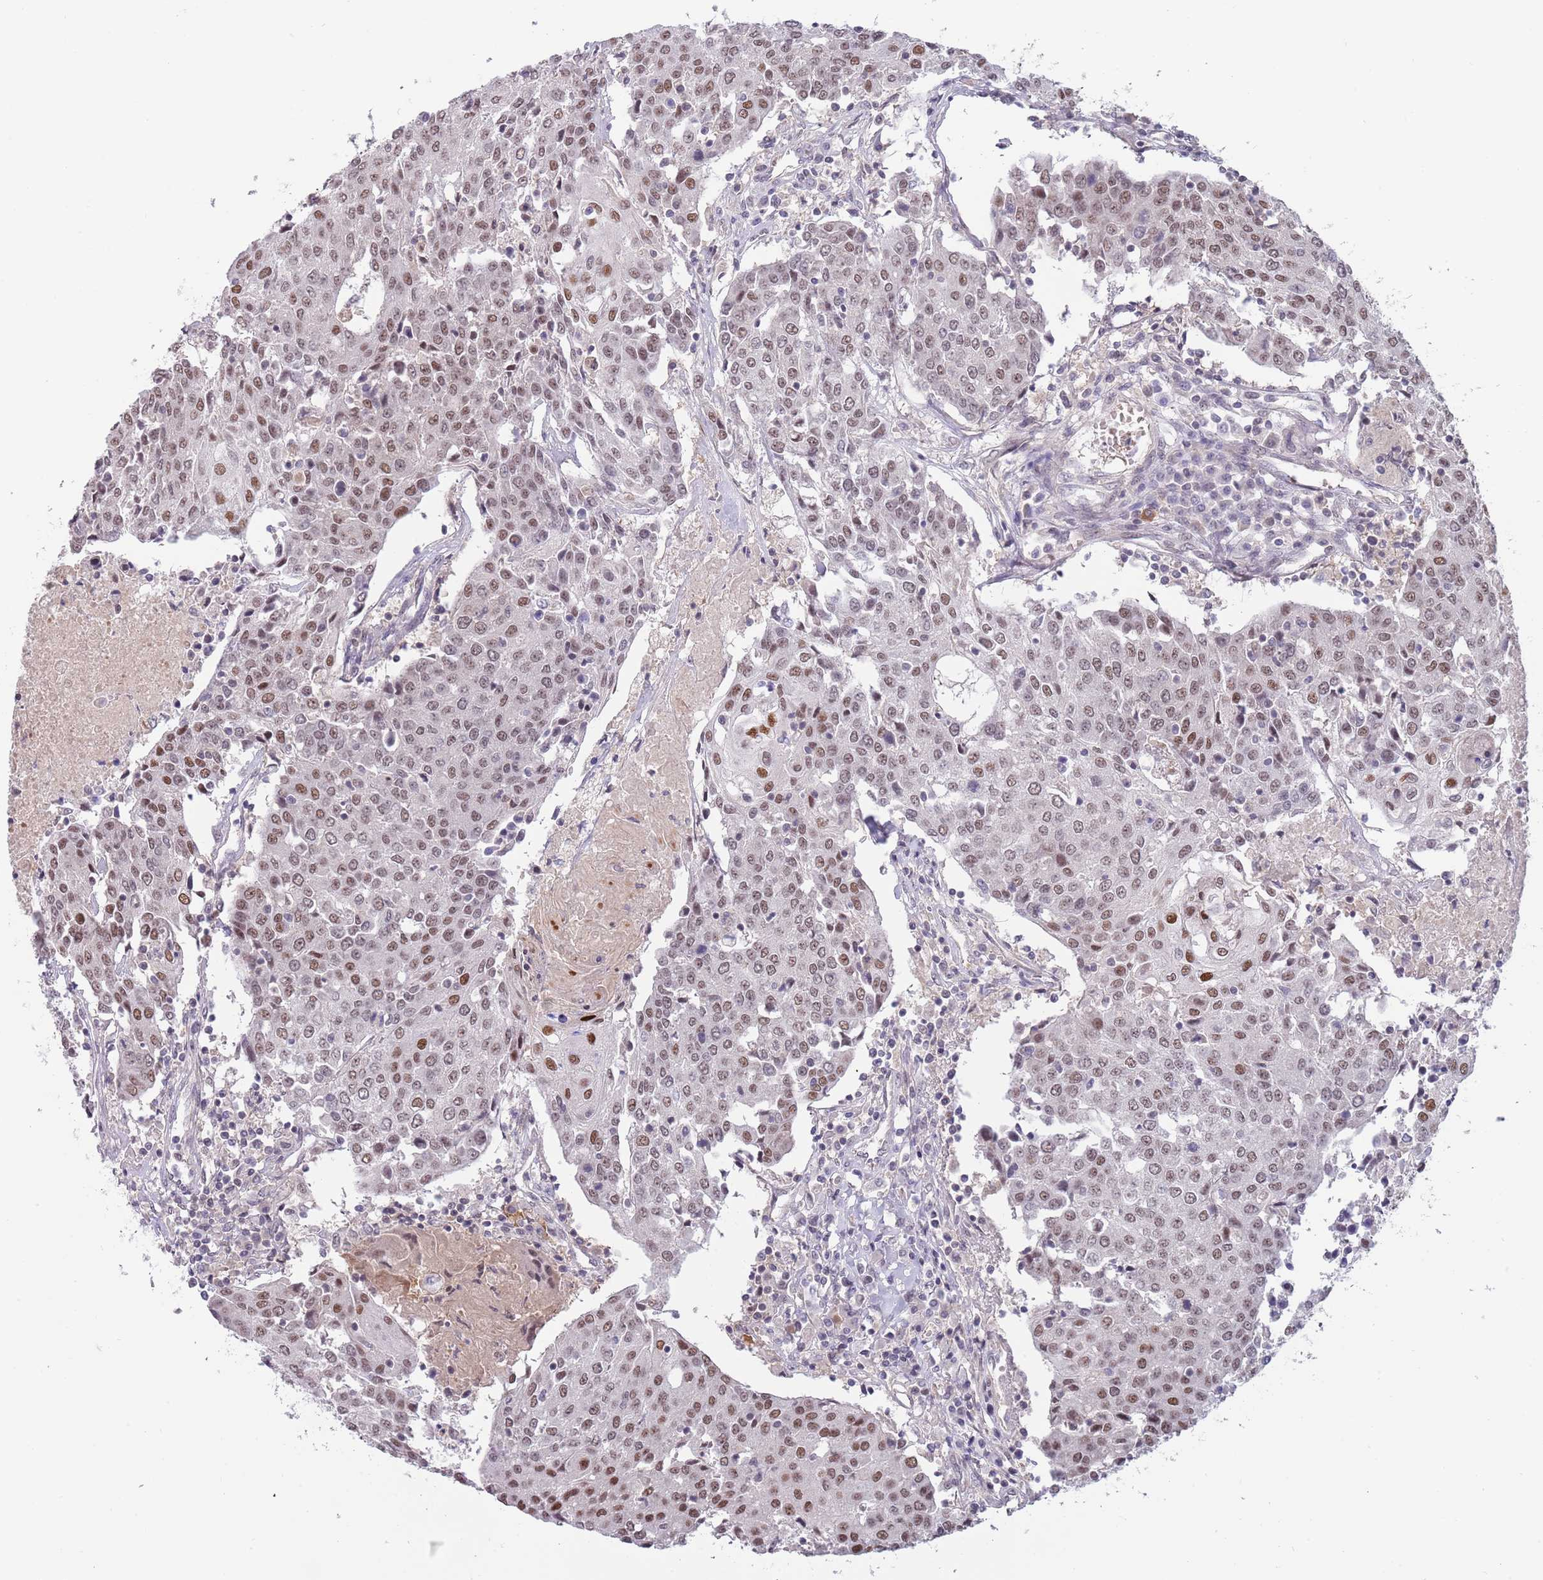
{"staining": {"intensity": "moderate", "quantity": ">75%", "location": "nuclear"}, "tissue": "urothelial cancer", "cell_type": "Tumor cells", "image_type": "cancer", "snomed": [{"axis": "morphology", "description": "Urothelial carcinoma, High grade"}, {"axis": "topography", "description": "Urinary bladder"}], "caption": "Human urothelial cancer stained with a protein marker exhibits moderate staining in tumor cells.", "gene": "ZBTB7A", "patient": {"sex": "female", "age": 85}}